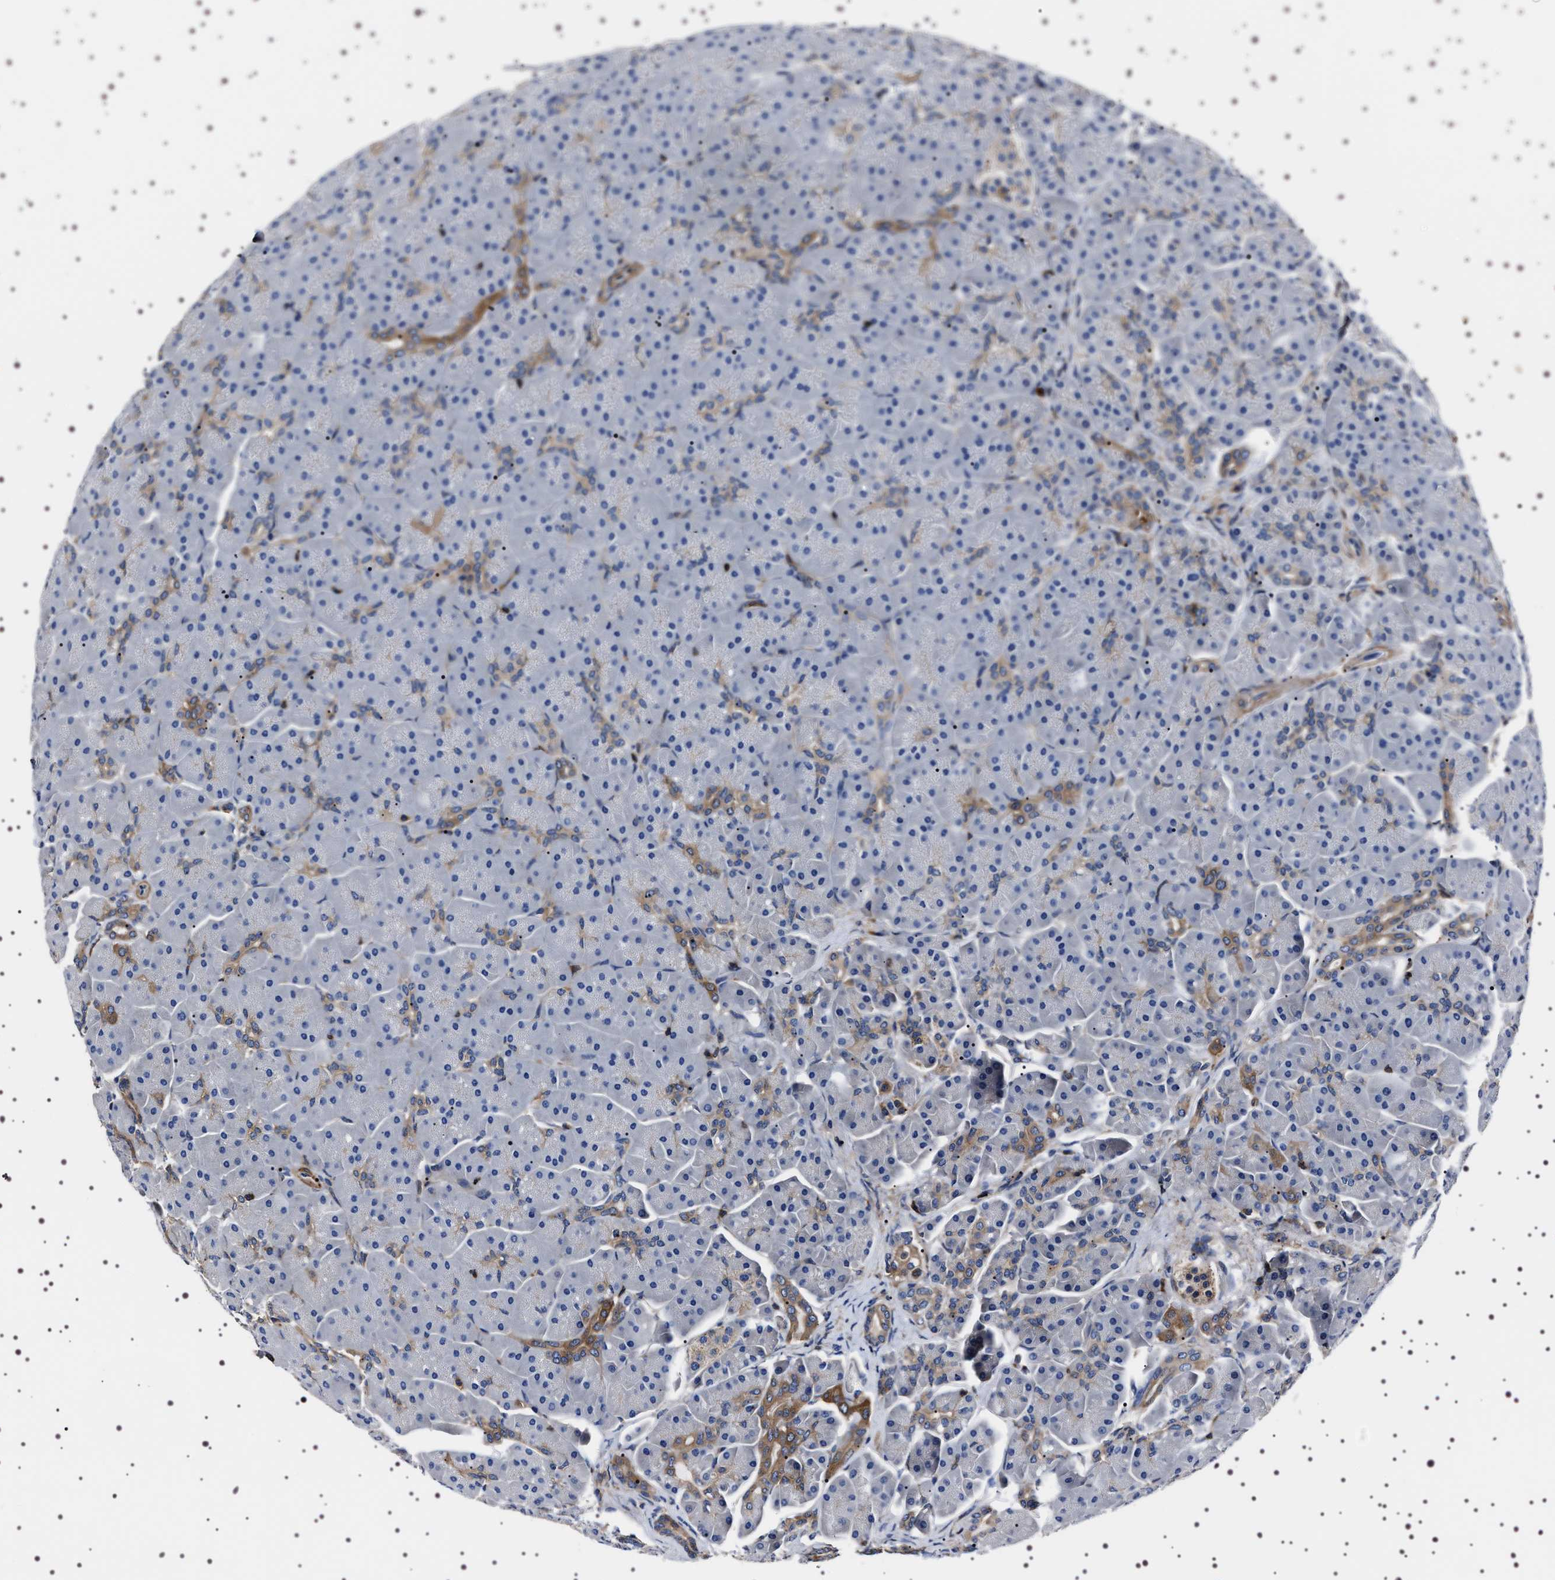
{"staining": {"intensity": "moderate", "quantity": "<25%", "location": "cytoplasmic/membranous"}, "tissue": "pancreas", "cell_type": "Exocrine glandular cells", "image_type": "normal", "snomed": [{"axis": "morphology", "description": "Normal tissue, NOS"}, {"axis": "topography", "description": "Pancreas"}], "caption": "Brown immunohistochemical staining in normal pancreas shows moderate cytoplasmic/membranous expression in approximately <25% of exocrine glandular cells. (brown staining indicates protein expression, while blue staining denotes nuclei).", "gene": "WDR1", "patient": {"sex": "male", "age": 66}}